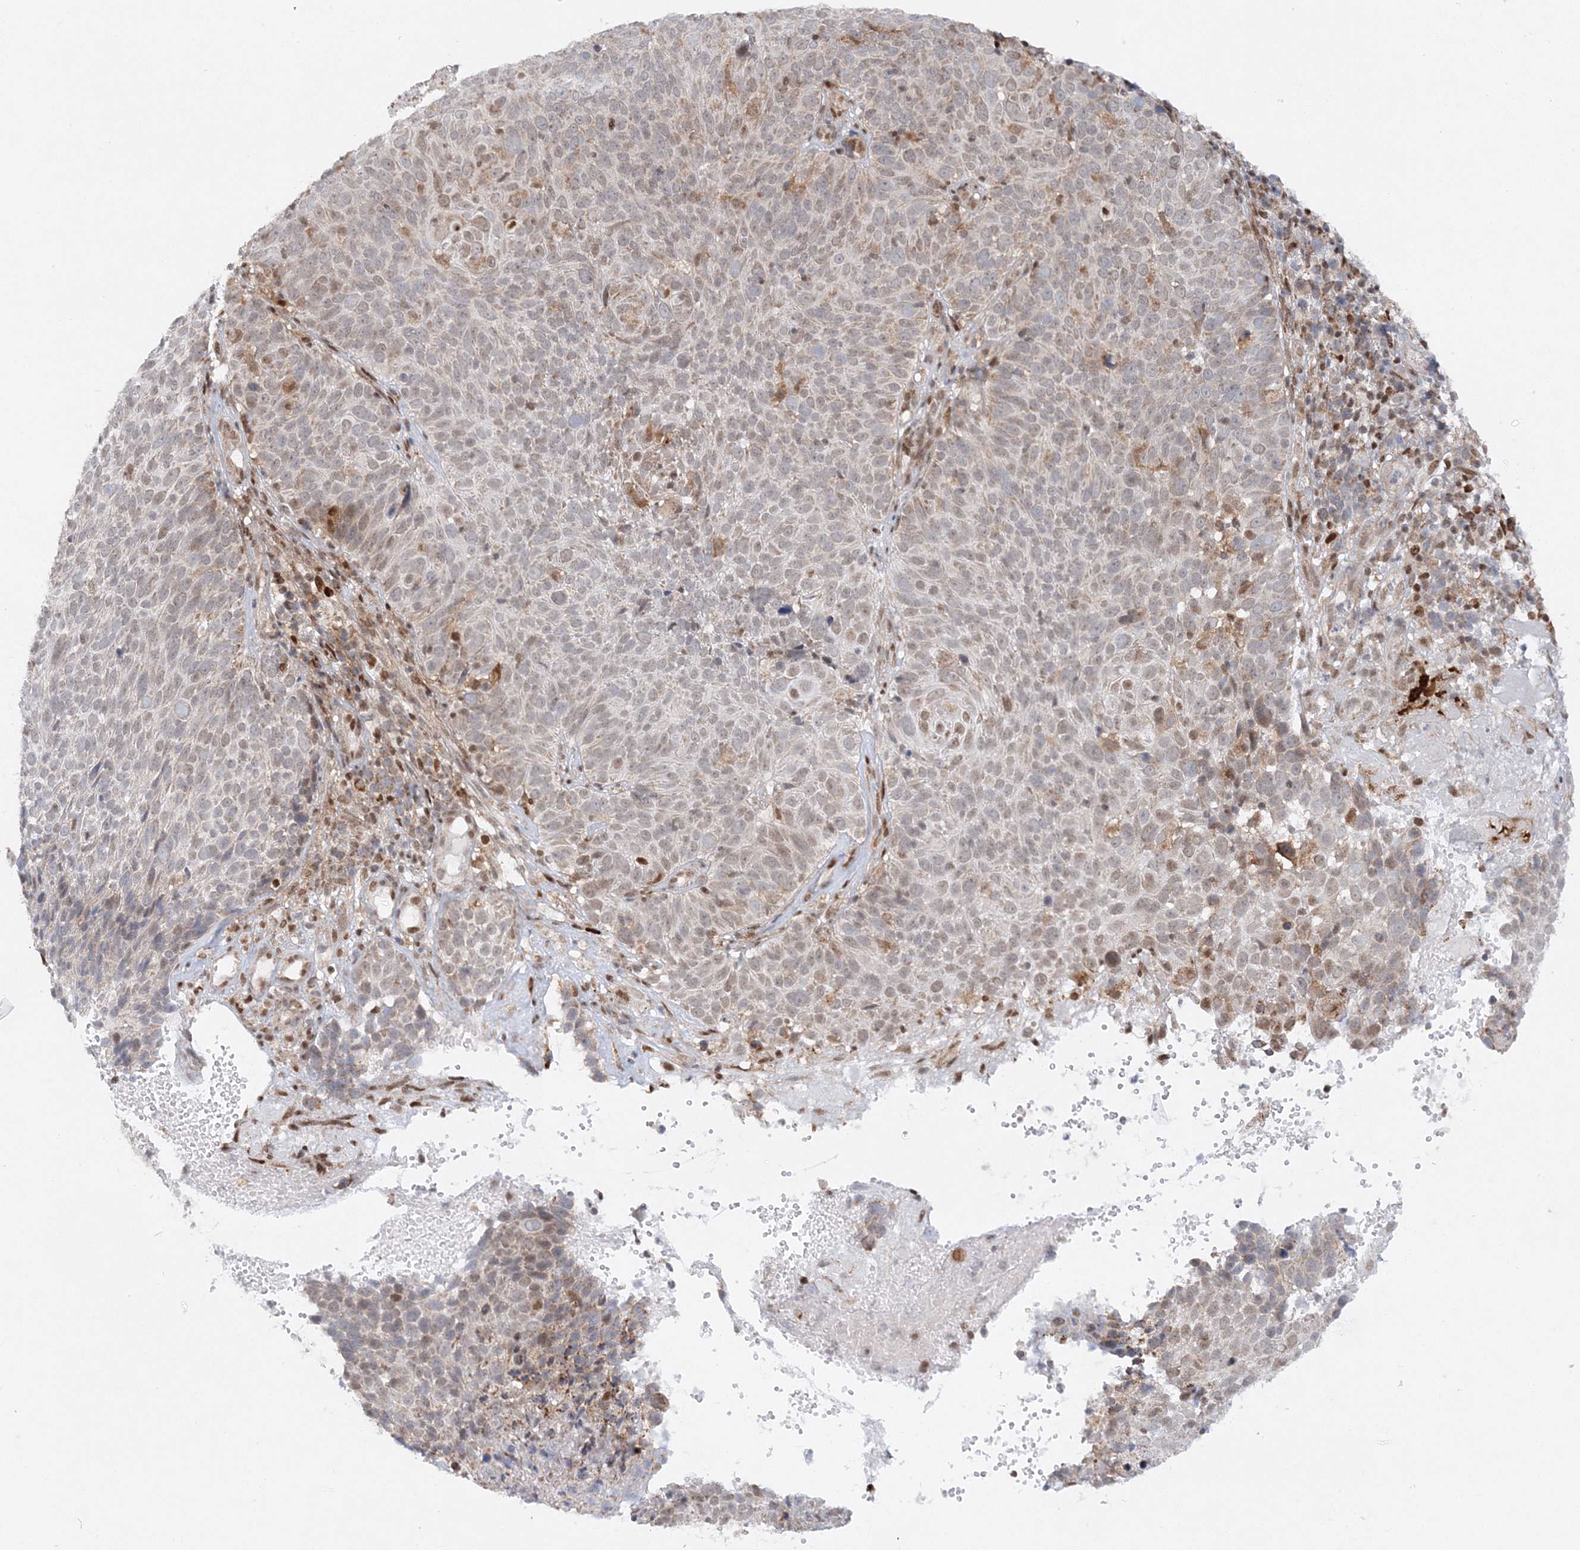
{"staining": {"intensity": "weak", "quantity": "<25%", "location": "cytoplasmic/membranous"}, "tissue": "cervical cancer", "cell_type": "Tumor cells", "image_type": "cancer", "snomed": [{"axis": "morphology", "description": "Squamous cell carcinoma, NOS"}, {"axis": "topography", "description": "Cervix"}], "caption": "DAB (3,3'-diaminobenzidine) immunohistochemical staining of squamous cell carcinoma (cervical) exhibits no significant staining in tumor cells. (Stains: DAB (3,3'-diaminobenzidine) immunohistochemistry (IHC) with hematoxylin counter stain, Microscopy: brightfield microscopy at high magnification).", "gene": "RAB11FIP2", "patient": {"sex": "female", "age": 74}}